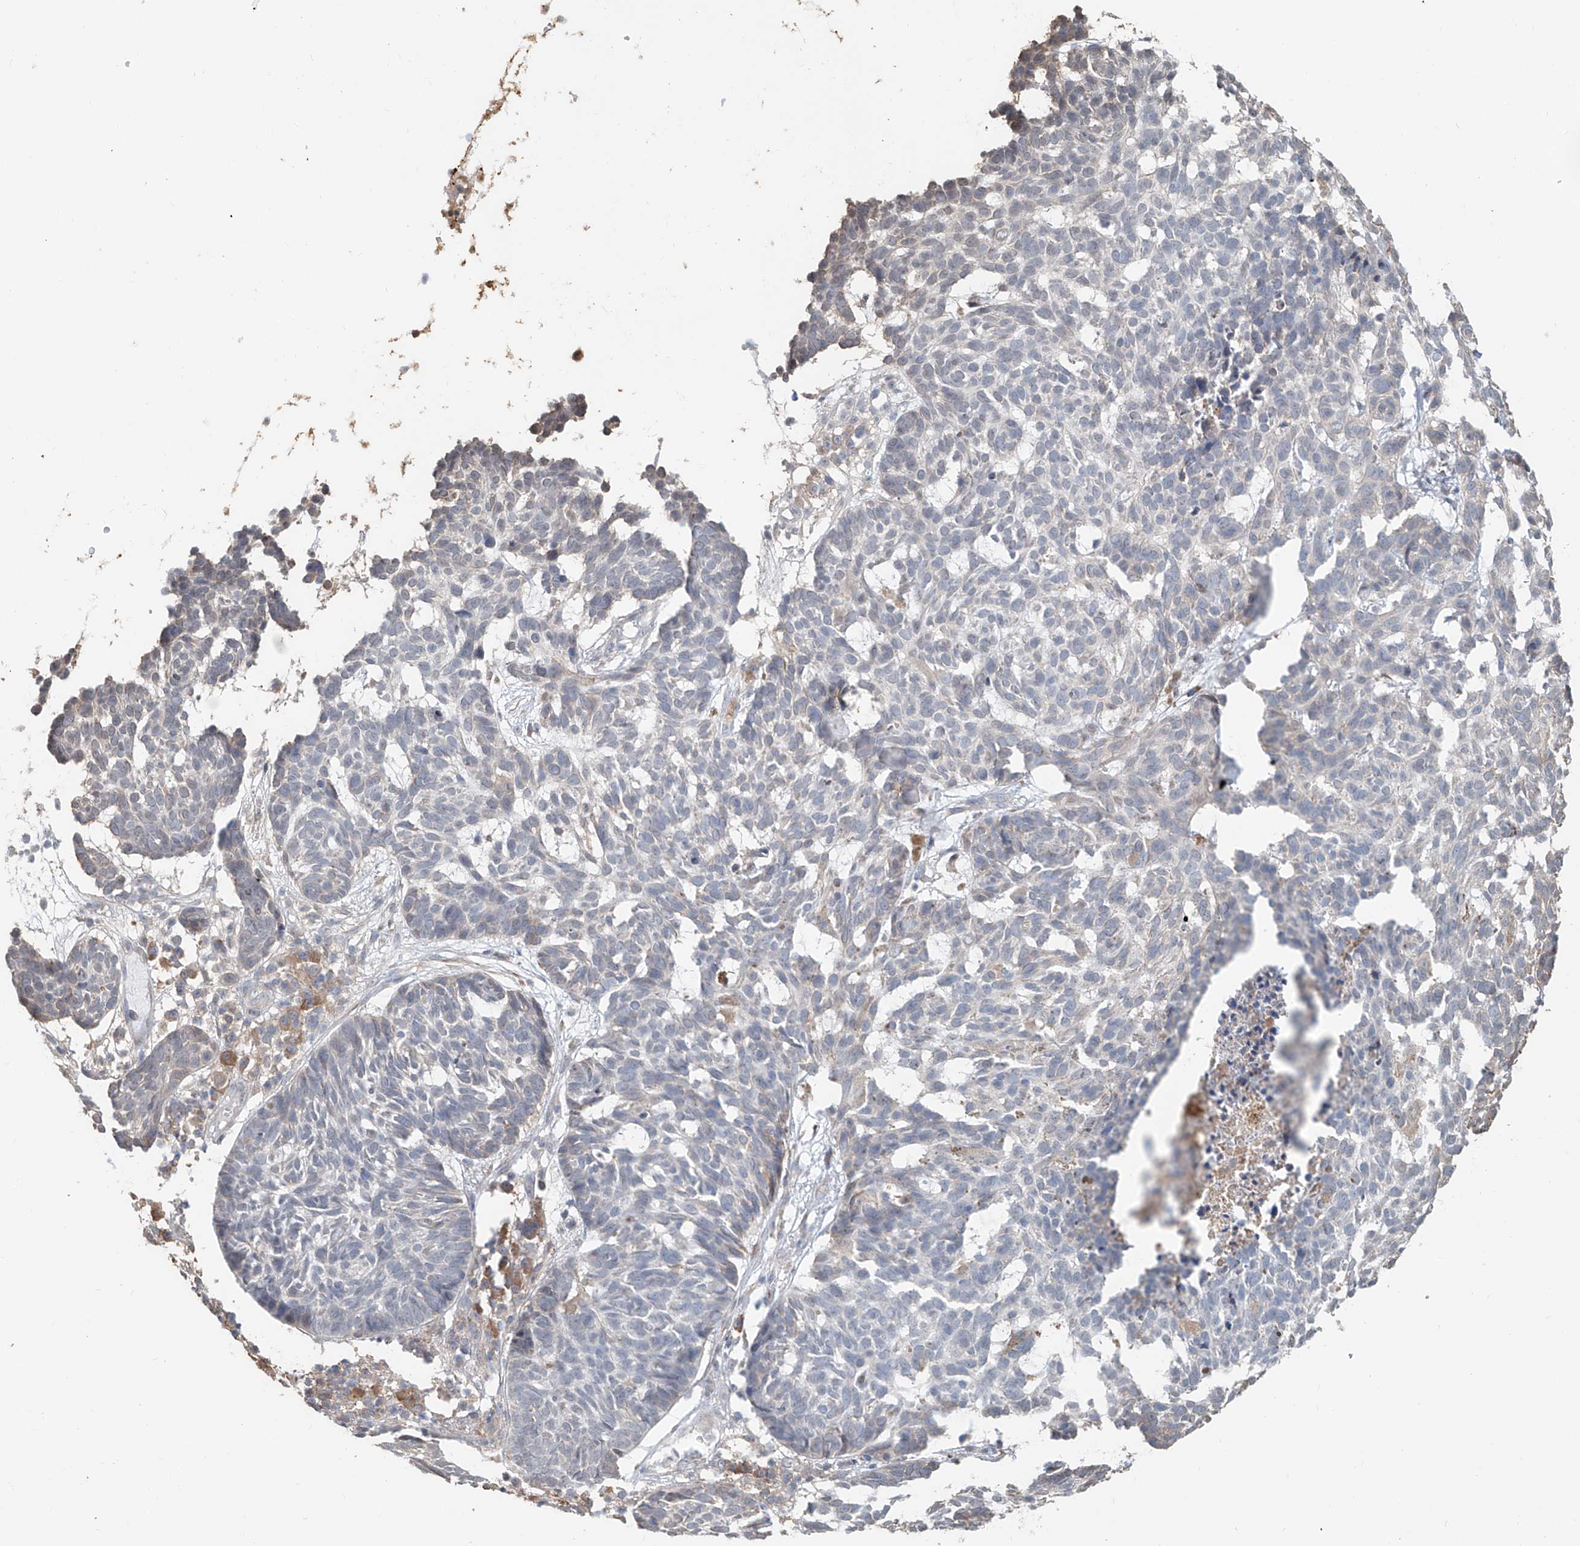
{"staining": {"intensity": "negative", "quantity": "none", "location": "none"}, "tissue": "skin cancer", "cell_type": "Tumor cells", "image_type": "cancer", "snomed": [{"axis": "morphology", "description": "Basal cell carcinoma"}, {"axis": "topography", "description": "Skin"}], "caption": "DAB immunohistochemical staining of basal cell carcinoma (skin) reveals no significant staining in tumor cells. (DAB (3,3'-diaminobenzidine) immunohistochemistry (IHC), high magnification).", "gene": "KCNK10", "patient": {"sex": "male", "age": 85}}